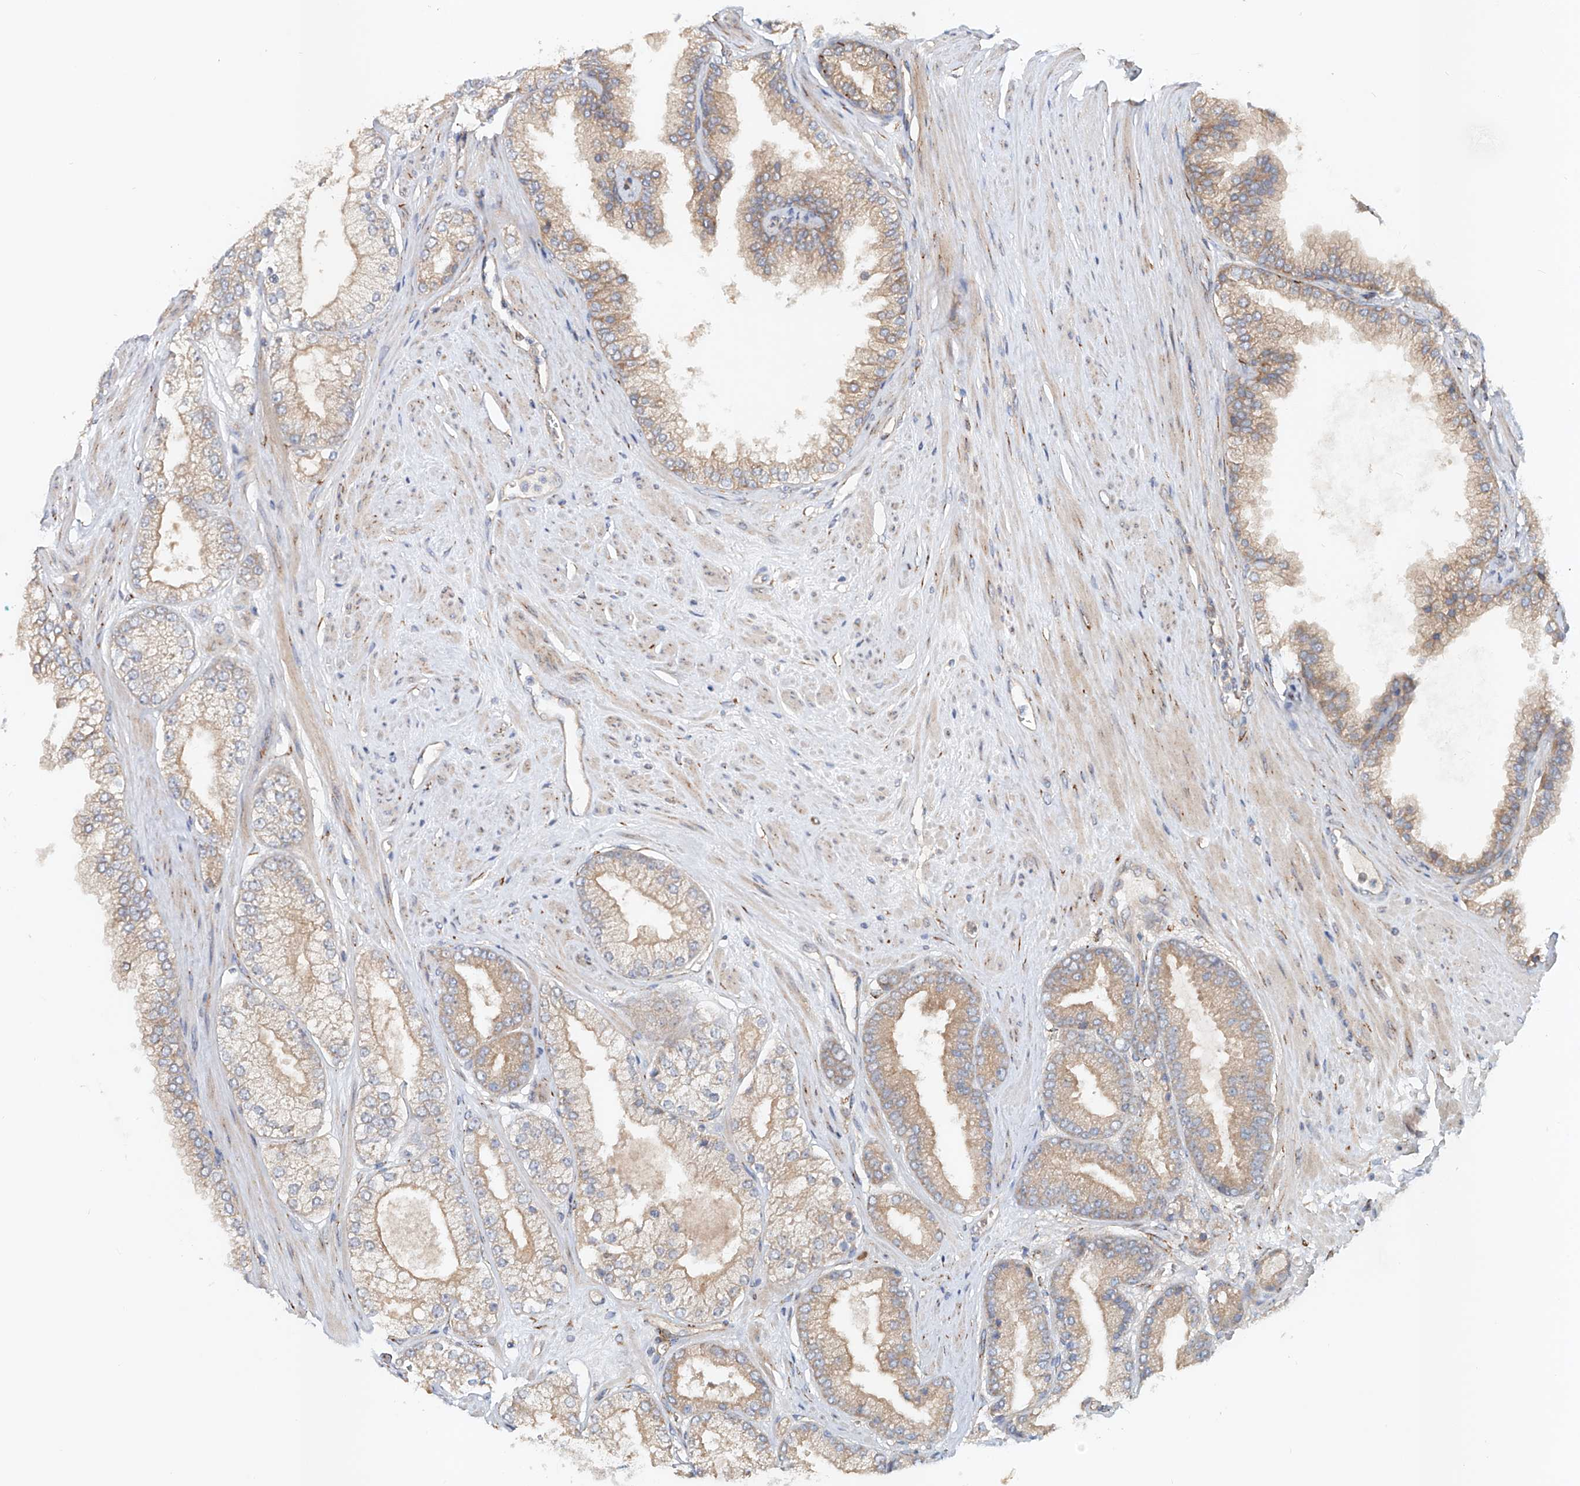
{"staining": {"intensity": "weak", "quantity": "25%-75%", "location": "cytoplasmic/membranous"}, "tissue": "prostate cancer", "cell_type": "Tumor cells", "image_type": "cancer", "snomed": [{"axis": "morphology", "description": "Adenocarcinoma, High grade"}, {"axis": "topography", "description": "Prostate"}], "caption": "Immunohistochemical staining of prostate cancer (adenocarcinoma (high-grade)) displays low levels of weak cytoplasmic/membranous protein staining in about 25%-75% of tumor cells.", "gene": "SNAP29", "patient": {"sex": "male", "age": 58}}